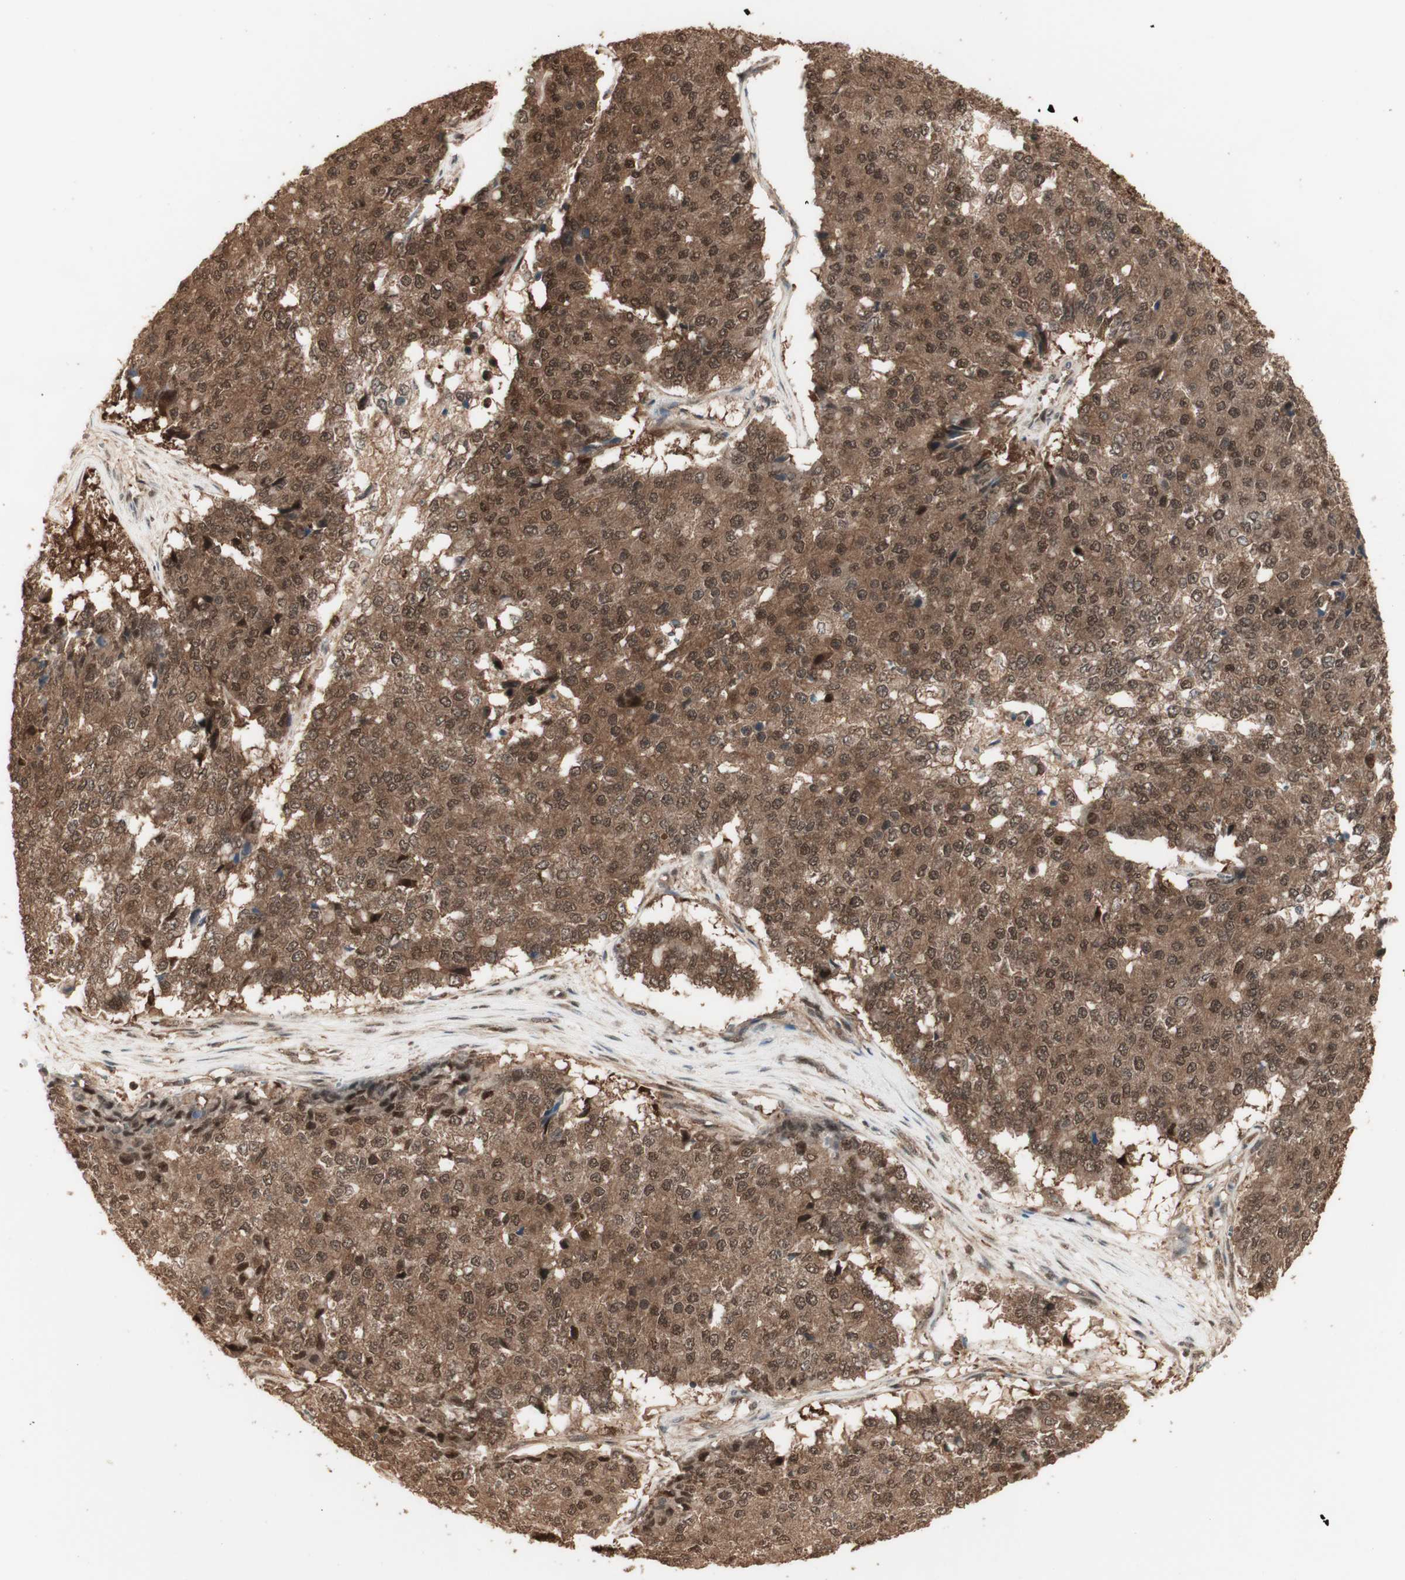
{"staining": {"intensity": "moderate", "quantity": ">75%", "location": "cytoplasmic/membranous,nuclear"}, "tissue": "pancreatic cancer", "cell_type": "Tumor cells", "image_type": "cancer", "snomed": [{"axis": "morphology", "description": "Adenocarcinoma, NOS"}, {"axis": "topography", "description": "Pancreas"}], "caption": "Human pancreatic adenocarcinoma stained for a protein (brown) shows moderate cytoplasmic/membranous and nuclear positive positivity in about >75% of tumor cells.", "gene": "YWHAB", "patient": {"sex": "male", "age": 50}}